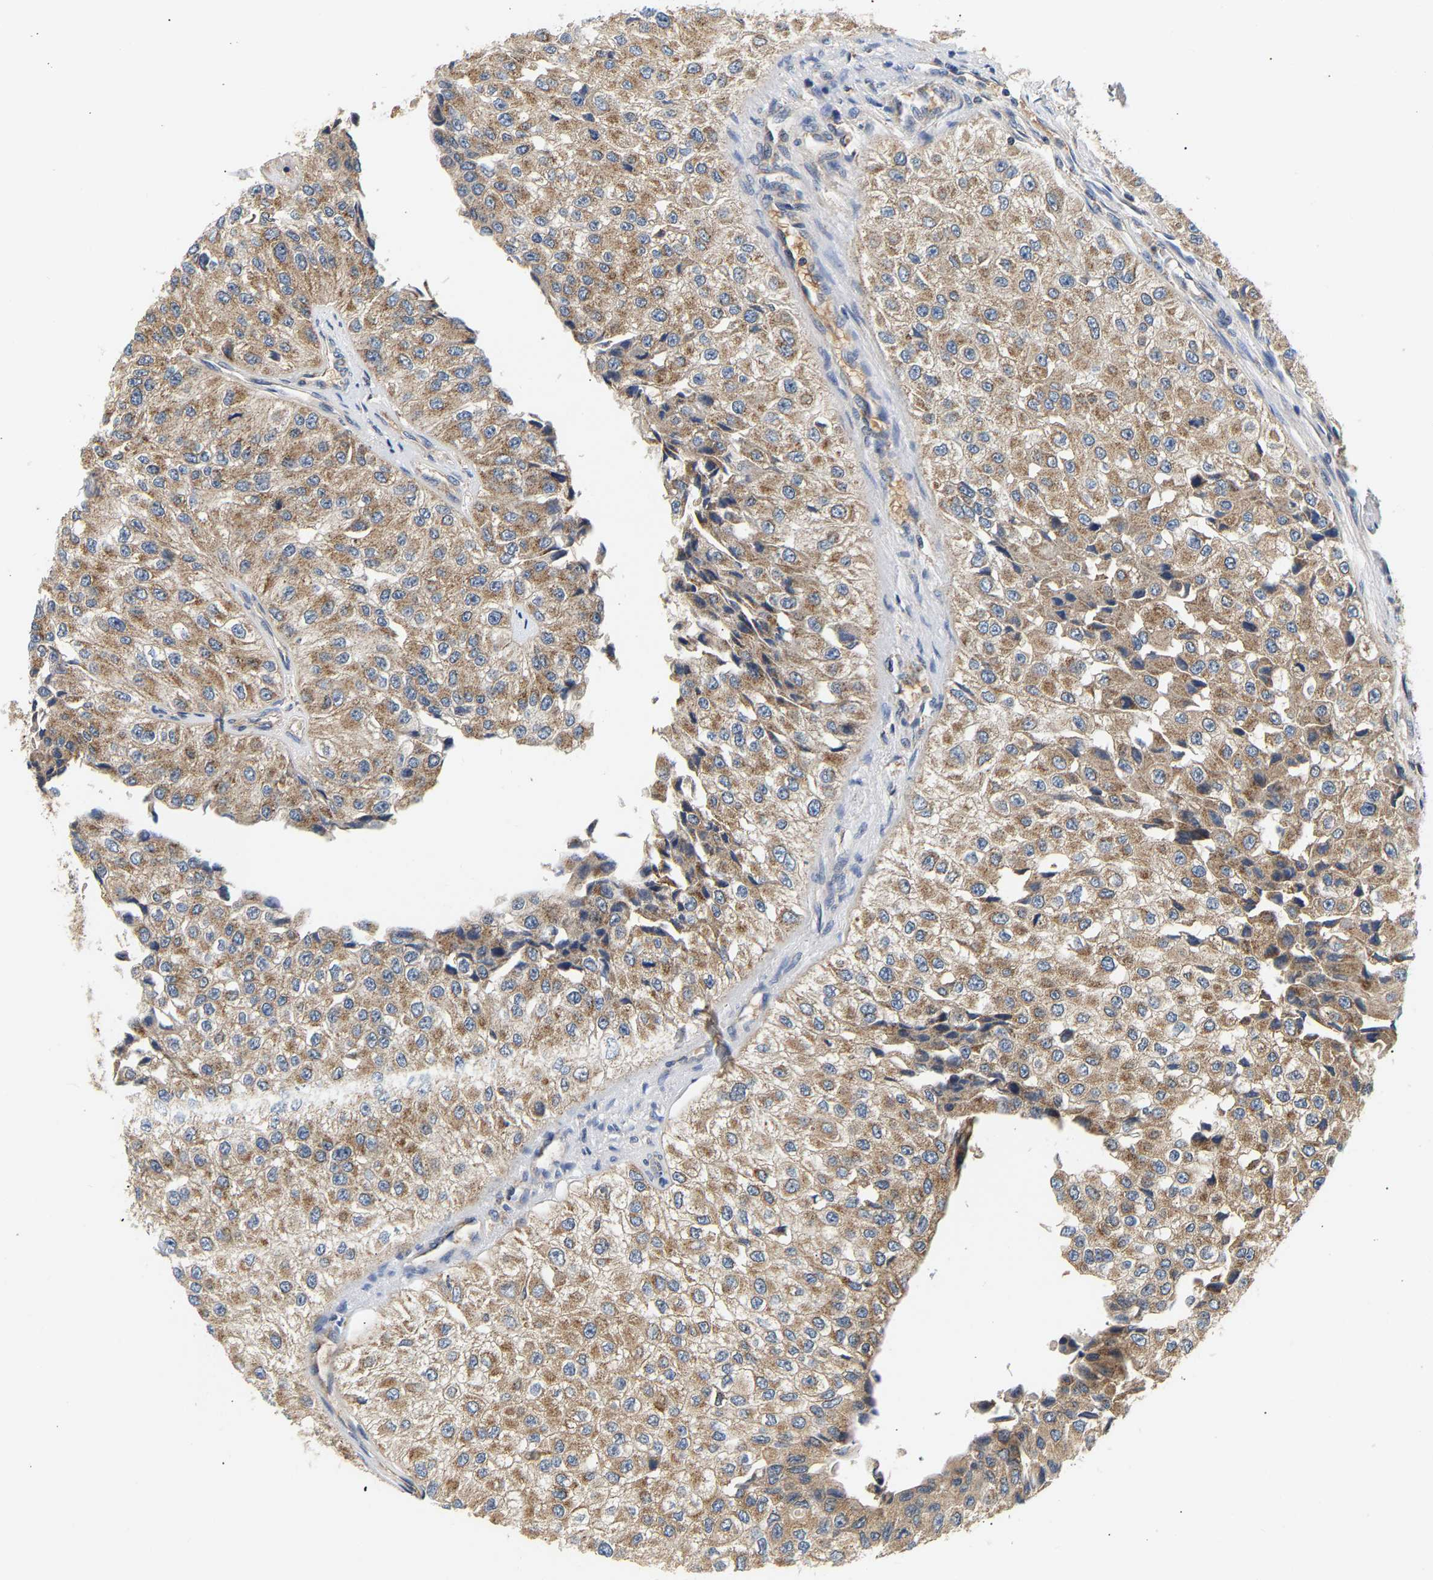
{"staining": {"intensity": "moderate", "quantity": ">75%", "location": "cytoplasmic/membranous"}, "tissue": "urothelial cancer", "cell_type": "Tumor cells", "image_type": "cancer", "snomed": [{"axis": "morphology", "description": "Urothelial carcinoma, High grade"}, {"axis": "topography", "description": "Kidney"}, {"axis": "topography", "description": "Urinary bladder"}], "caption": "The immunohistochemical stain labels moderate cytoplasmic/membranous staining in tumor cells of urothelial cancer tissue.", "gene": "PPID", "patient": {"sex": "male", "age": 77}}